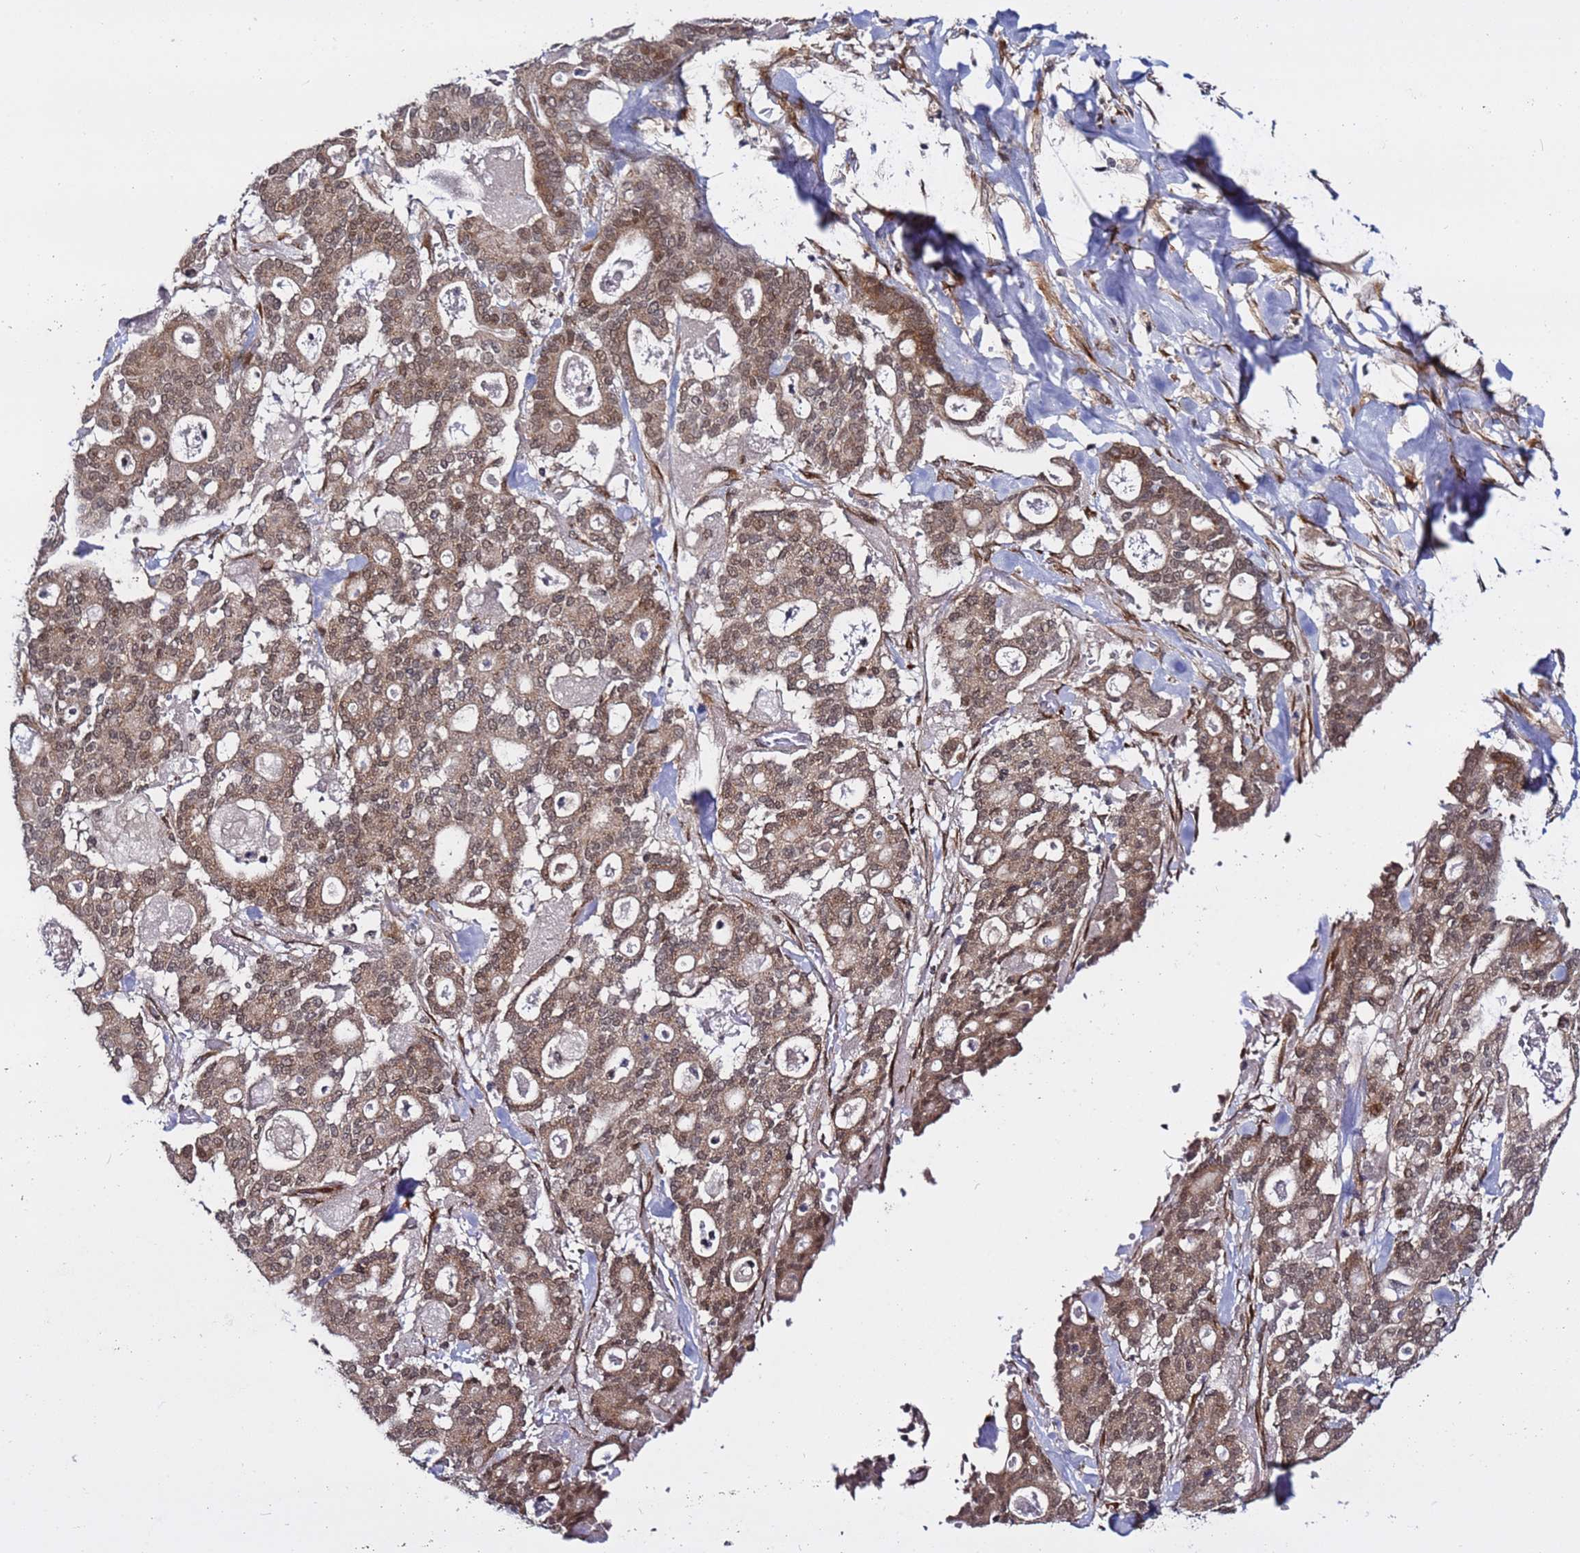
{"staining": {"intensity": "moderate", "quantity": ">75%", "location": "cytoplasmic/membranous,nuclear"}, "tissue": "pancreatic cancer", "cell_type": "Tumor cells", "image_type": "cancer", "snomed": [{"axis": "morphology", "description": "Adenocarcinoma, NOS"}, {"axis": "topography", "description": "Pancreas"}], "caption": "An immunohistochemistry (IHC) photomicrograph of tumor tissue is shown. Protein staining in brown highlights moderate cytoplasmic/membranous and nuclear positivity in pancreatic cancer (adenocarcinoma) within tumor cells. (IHC, brightfield microscopy, high magnification).", "gene": "POLR2D", "patient": {"sex": "male", "age": 63}}